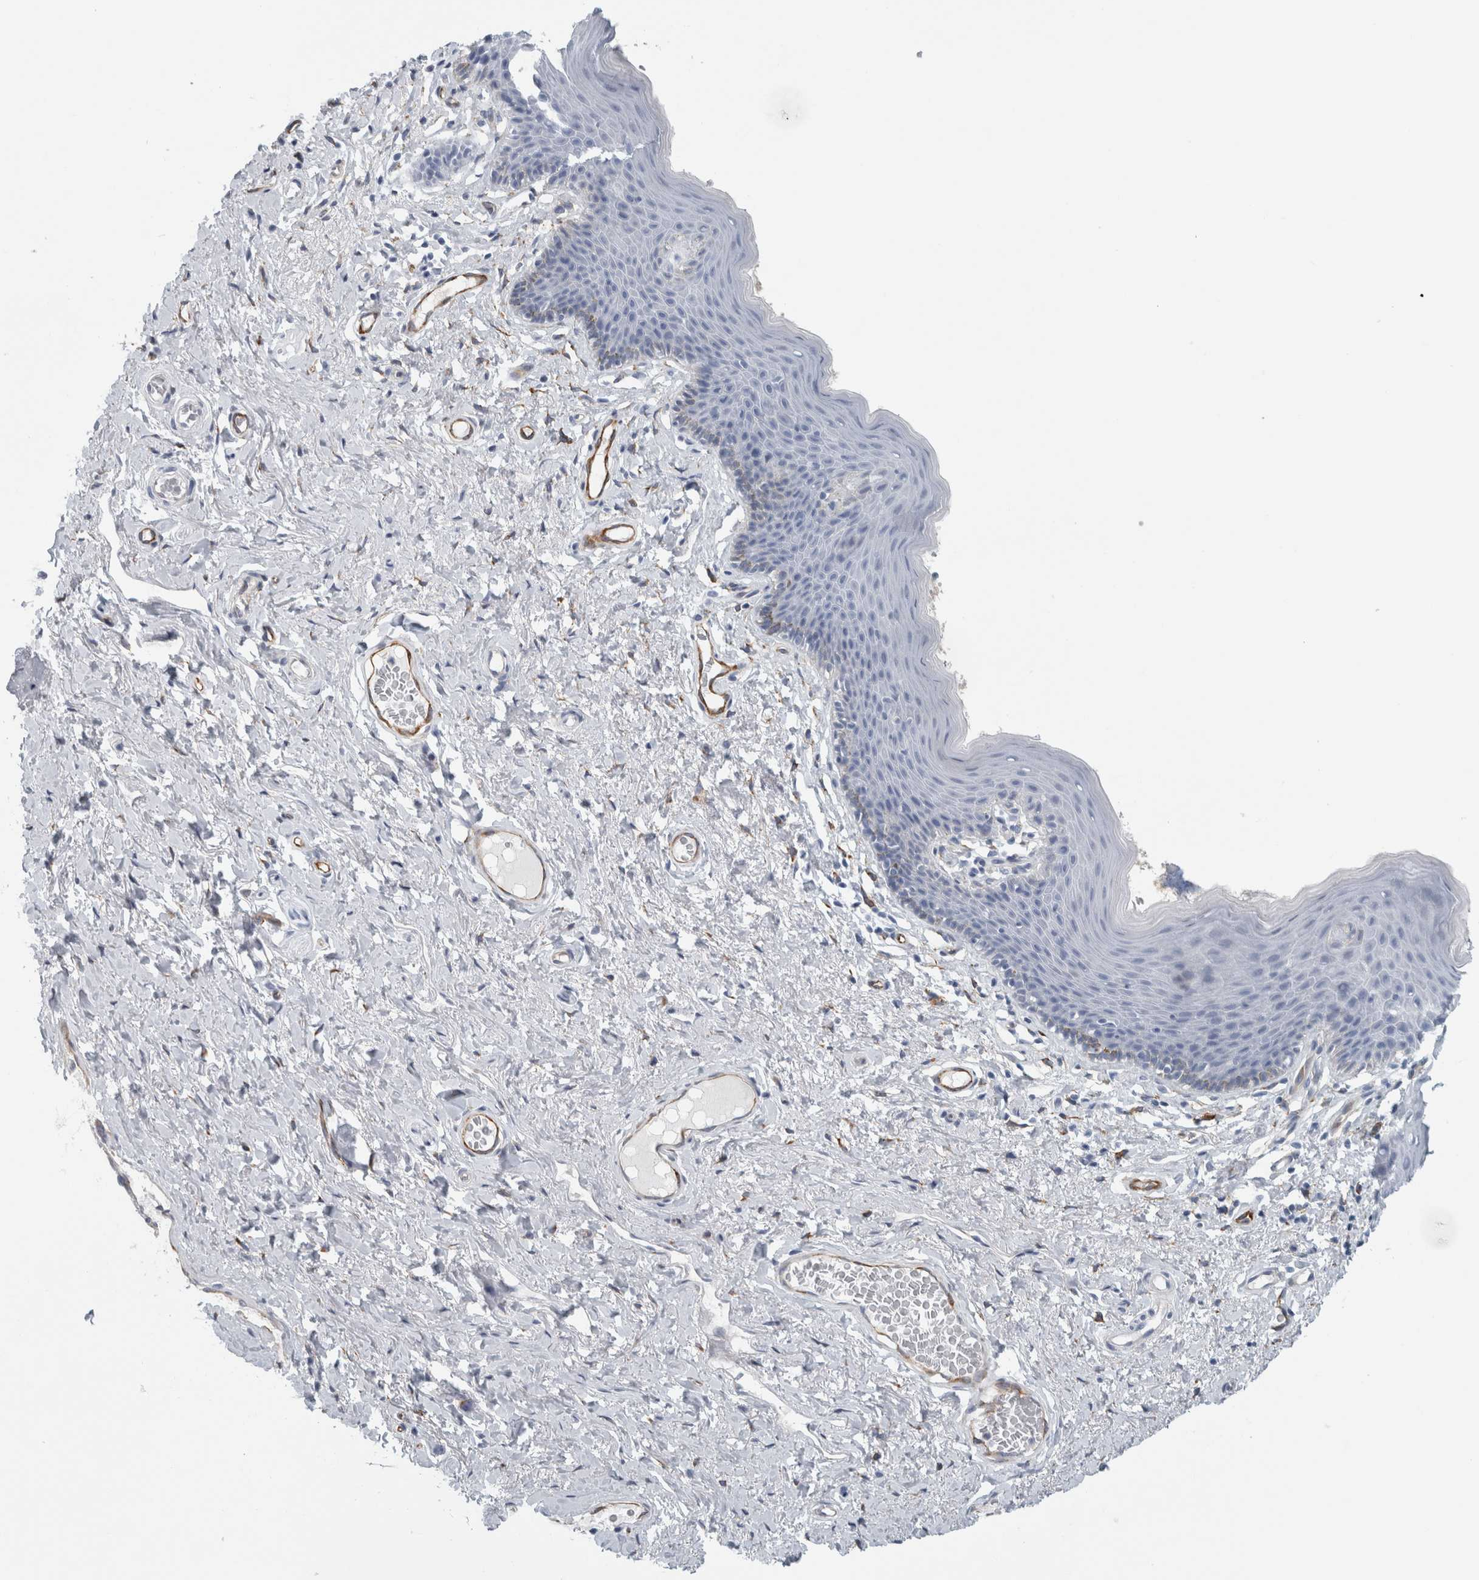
{"staining": {"intensity": "negative", "quantity": "none", "location": "none"}, "tissue": "skin", "cell_type": "Epidermal cells", "image_type": "normal", "snomed": [{"axis": "morphology", "description": "Normal tissue, NOS"}, {"axis": "topography", "description": "Vulva"}], "caption": "This photomicrograph is of benign skin stained with IHC to label a protein in brown with the nuclei are counter-stained blue. There is no expression in epidermal cells. (DAB immunohistochemistry, high magnification).", "gene": "B3GNT3", "patient": {"sex": "female", "age": 66}}